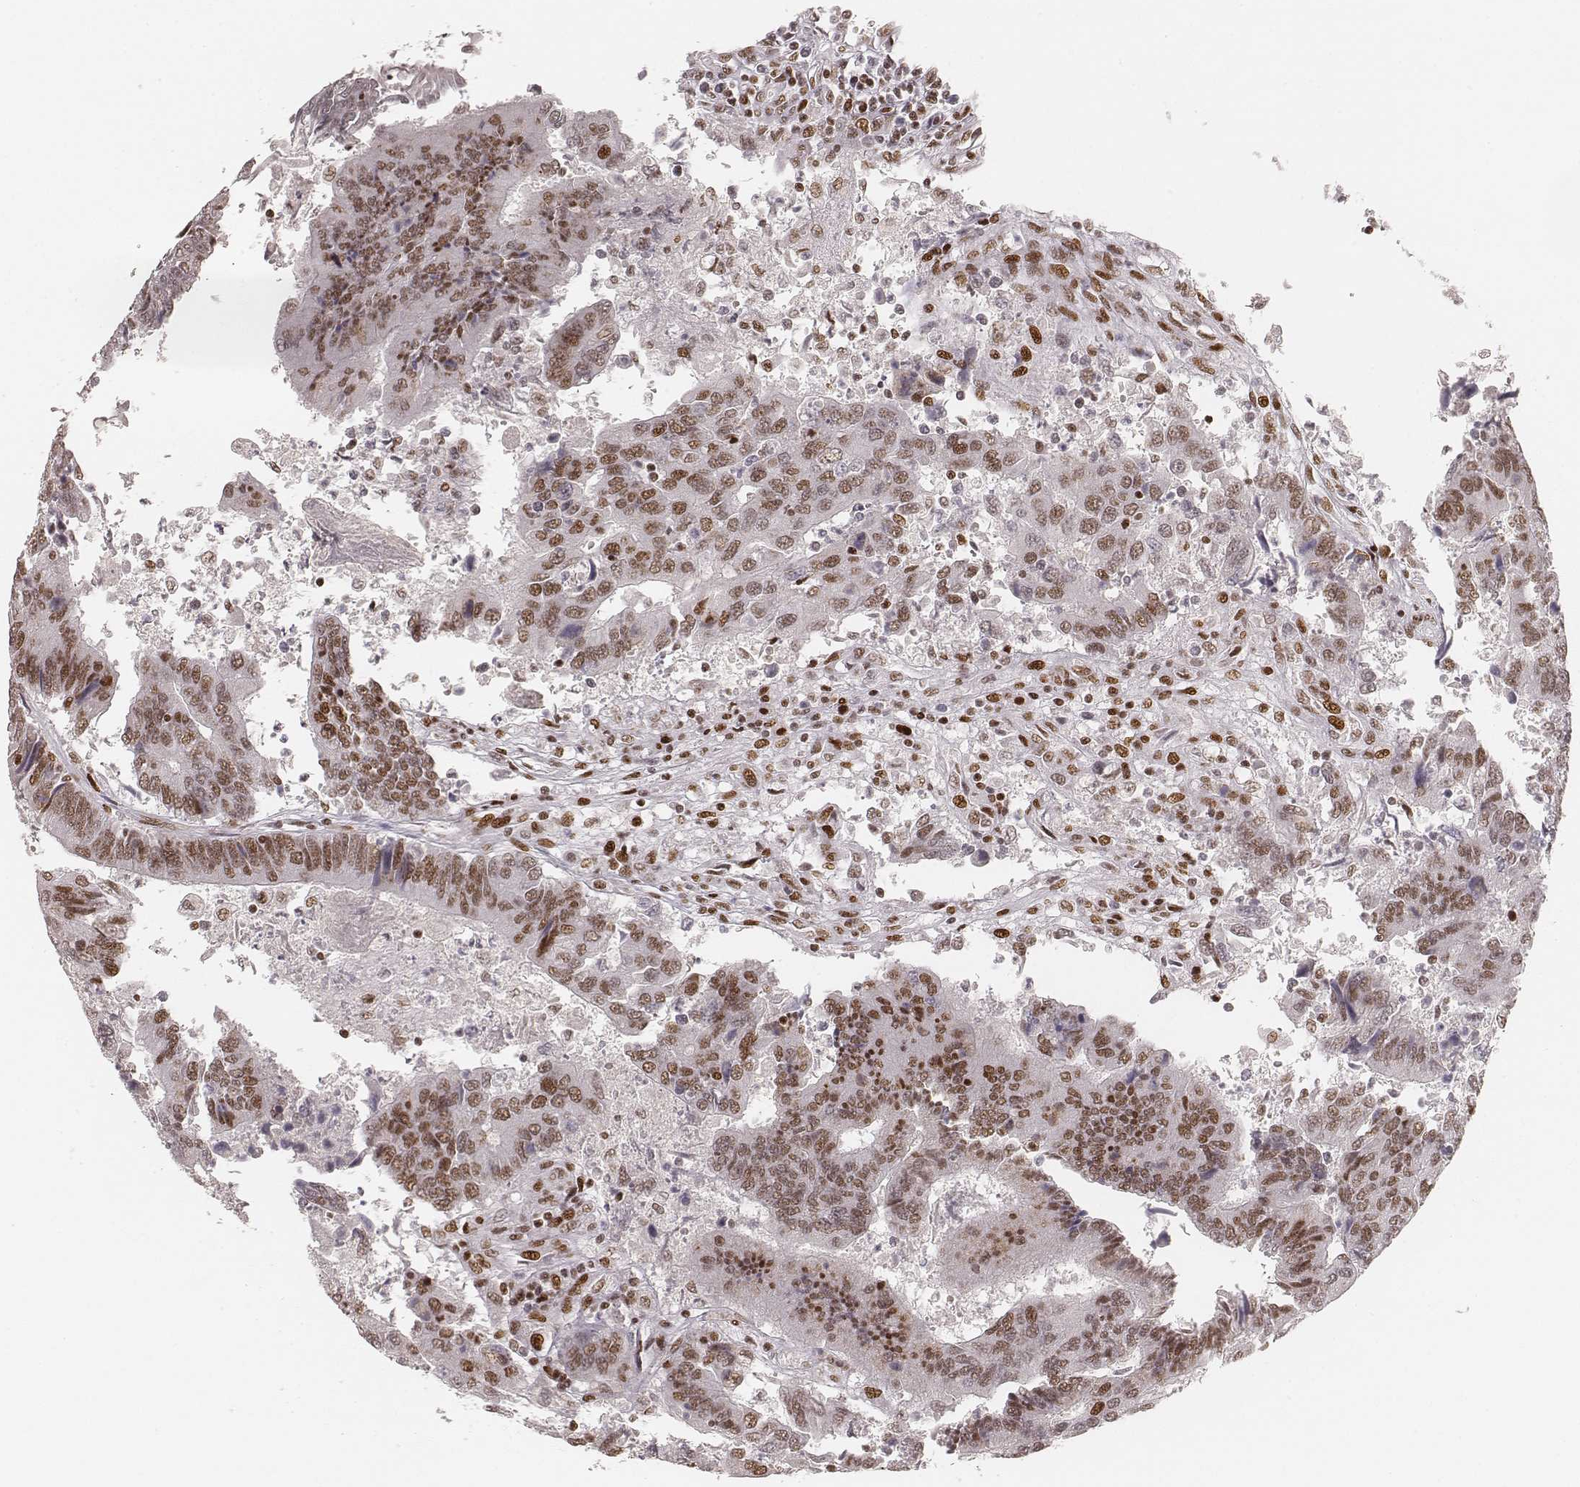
{"staining": {"intensity": "moderate", "quantity": ">75%", "location": "nuclear"}, "tissue": "colorectal cancer", "cell_type": "Tumor cells", "image_type": "cancer", "snomed": [{"axis": "morphology", "description": "Adenocarcinoma, NOS"}, {"axis": "topography", "description": "Colon"}], "caption": "A medium amount of moderate nuclear staining is present in about >75% of tumor cells in colorectal cancer (adenocarcinoma) tissue. (DAB IHC with brightfield microscopy, high magnification).", "gene": "HNRNPC", "patient": {"sex": "female", "age": 67}}